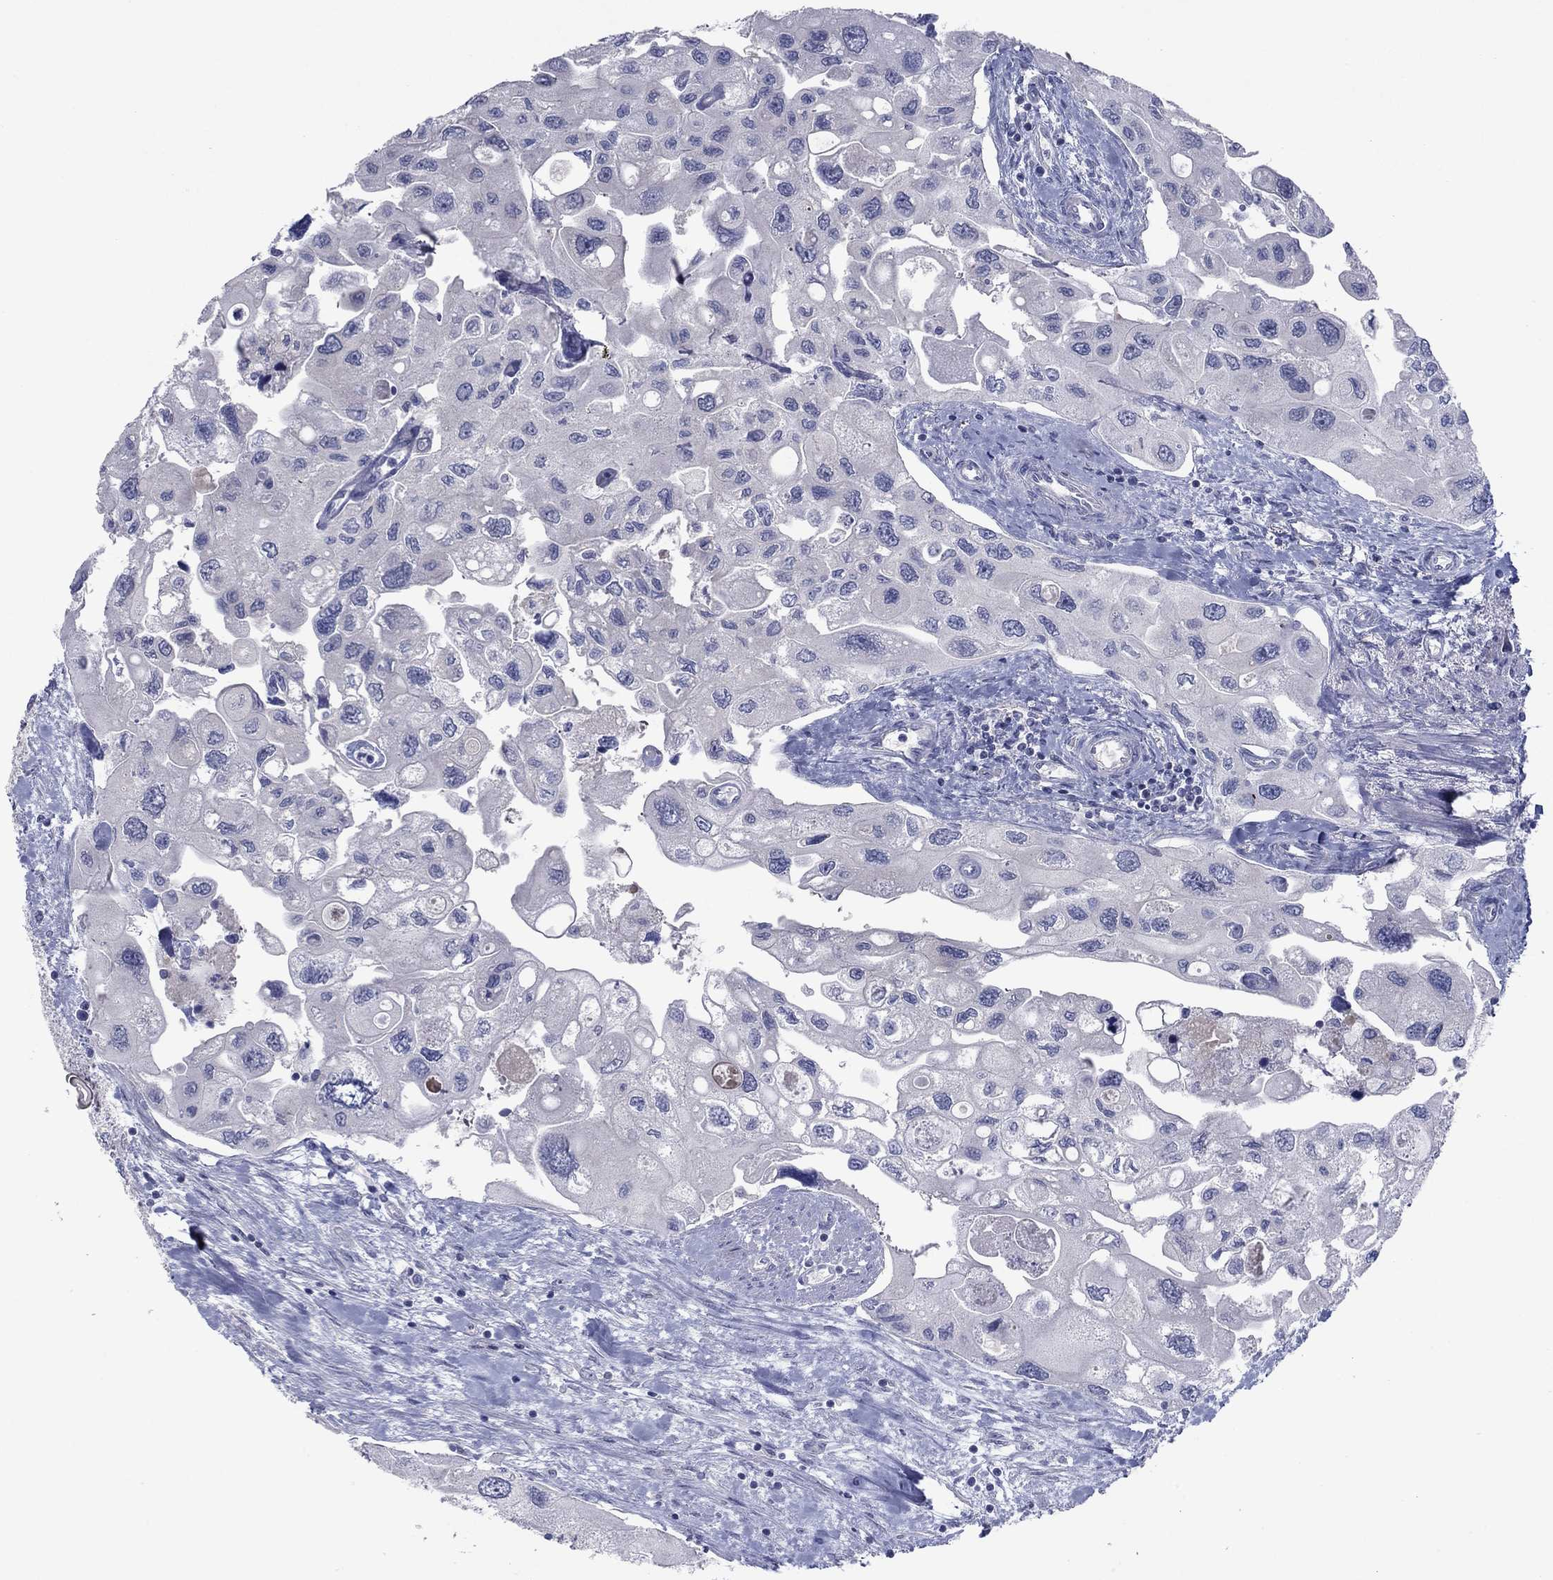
{"staining": {"intensity": "negative", "quantity": "none", "location": "none"}, "tissue": "urothelial cancer", "cell_type": "Tumor cells", "image_type": "cancer", "snomed": [{"axis": "morphology", "description": "Urothelial carcinoma, High grade"}, {"axis": "topography", "description": "Urinary bladder"}], "caption": "Immunohistochemical staining of human high-grade urothelial carcinoma reveals no significant positivity in tumor cells. Brightfield microscopy of immunohistochemistry (IHC) stained with DAB (3,3'-diaminobenzidine) (brown) and hematoxylin (blue), captured at high magnification.", "gene": "GRHPR", "patient": {"sex": "male", "age": 59}}